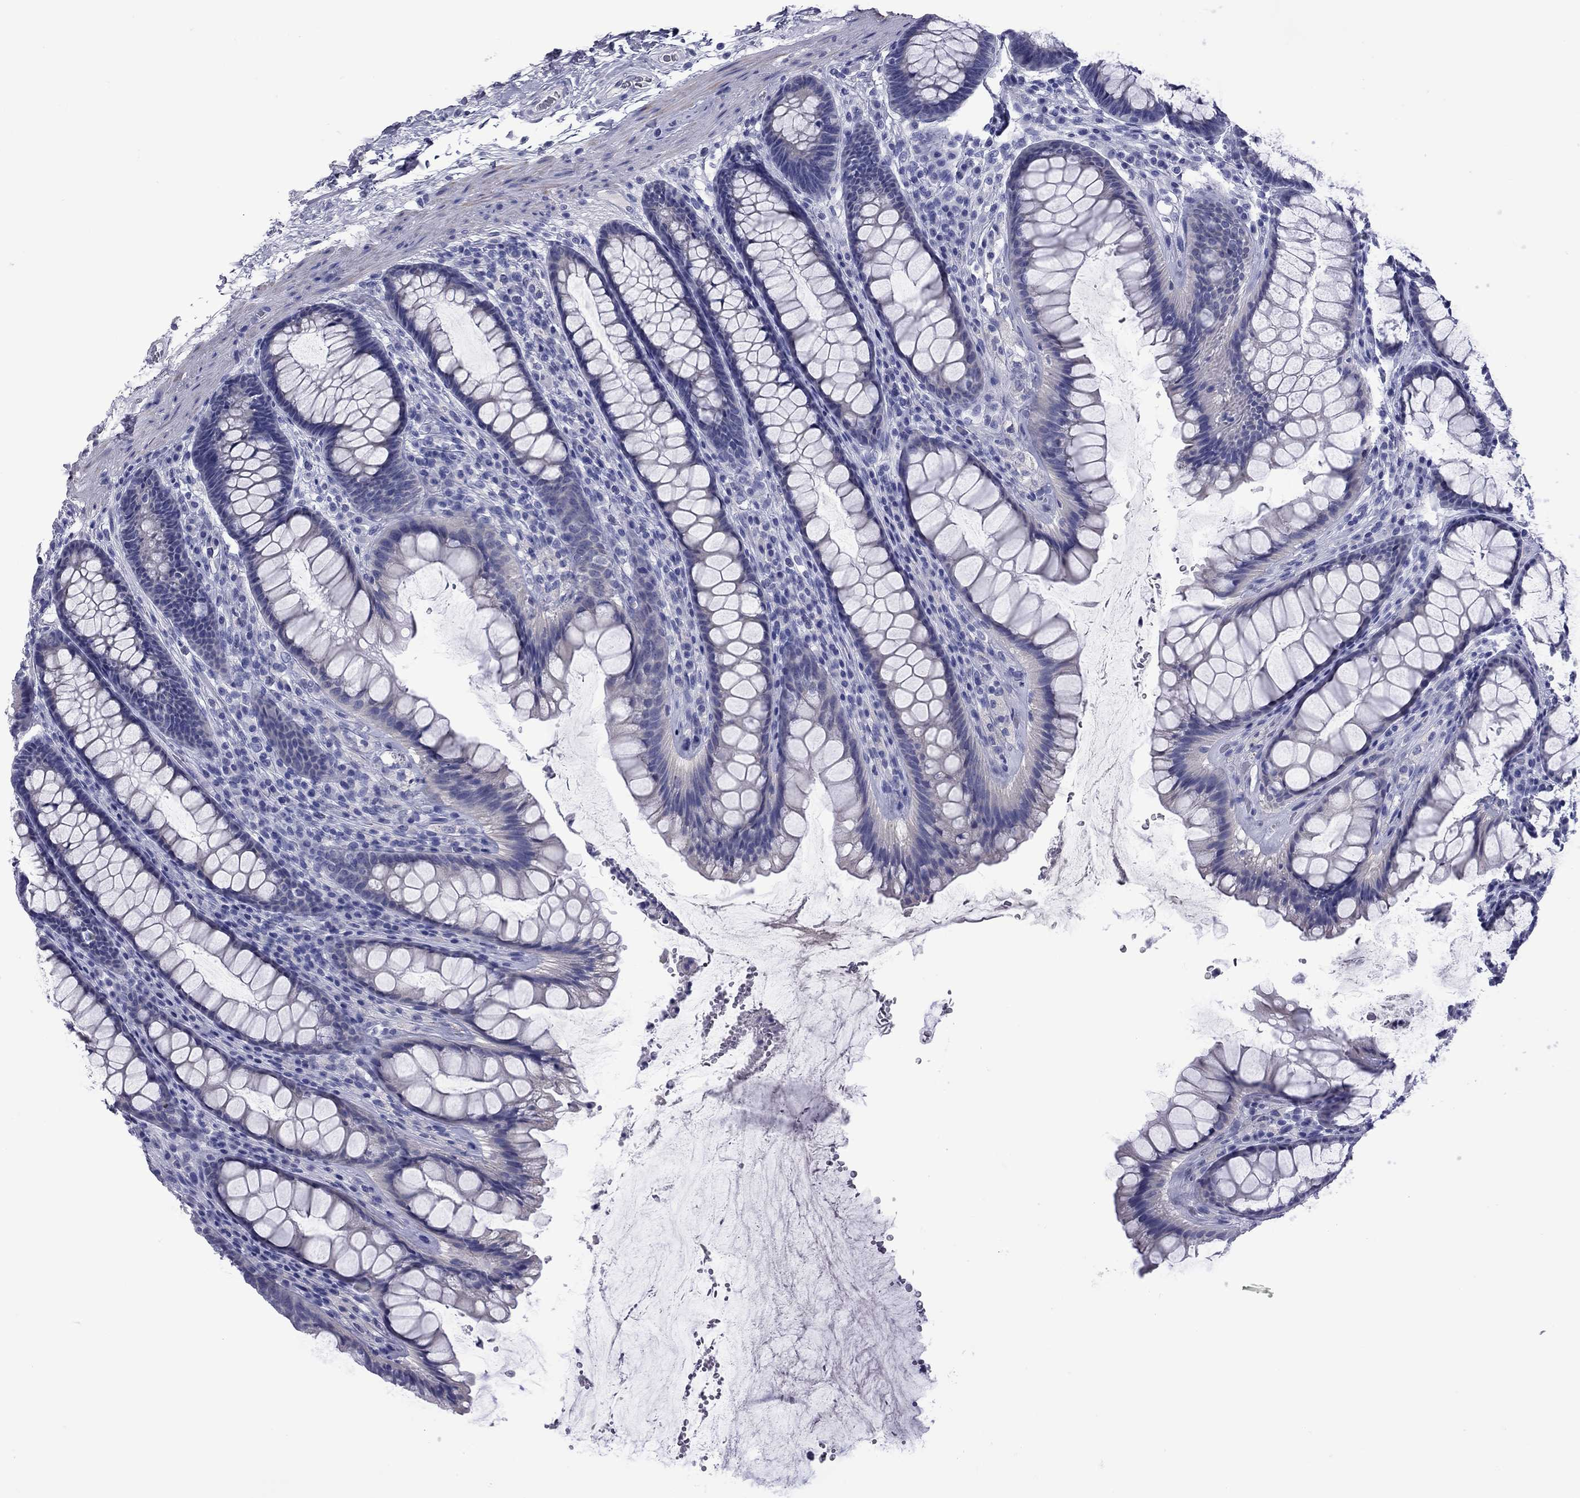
{"staining": {"intensity": "negative", "quantity": "none", "location": "none"}, "tissue": "rectum", "cell_type": "Glandular cells", "image_type": "normal", "snomed": [{"axis": "morphology", "description": "Normal tissue, NOS"}, {"axis": "topography", "description": "Rectum"}], "caption": "Immunohistochemistry photomicrograph of normal rectum: human rectum stained with DAB demonstrates no significant protein expression in glandular cells.", "gene": "EPPIN", "patient": {"sex": "male", "age": 72}}